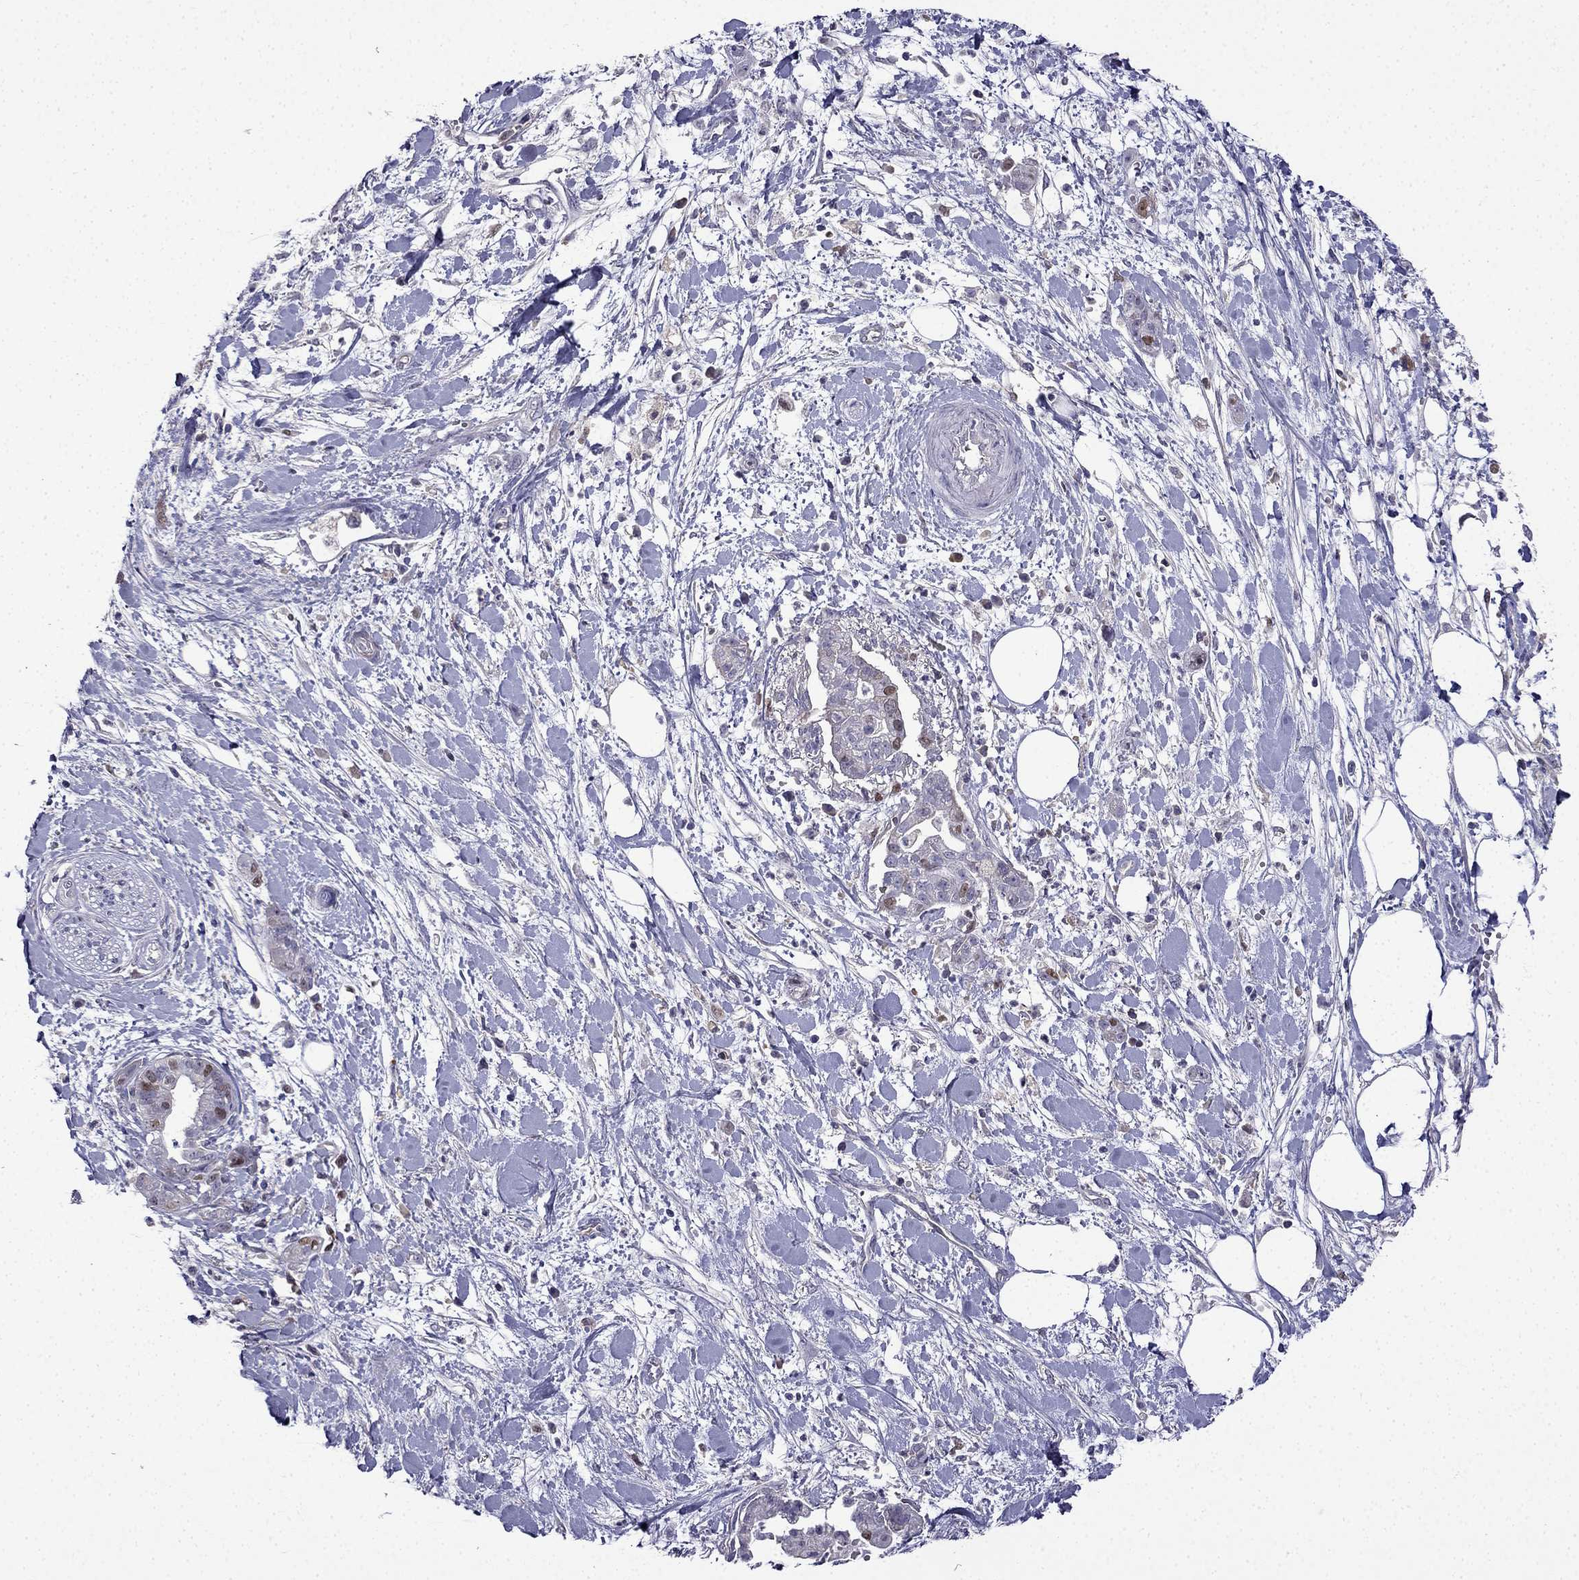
{"staining": {"intensity": "moderate", "quantity": "<25%", "location": "nuclear"}, "tissue": "pancreatic cancer", "cell_type": "Tumor cells", "image_type": "cancer", "snomed": [{"axis": "morphology", "description": "Normal tissue, NOS"}, {"axis": "morphology", "description": "Adenocarcinoma, NOS"}, {"axis": "topography", "description": "Lymph node"}, {"axis": "topography", "description": "Pancreas"}], "caption": "Pancreatic adenocarcinoma tissue displays moderate nuclear staining in about <25% of tumor cells", "gene": "UHRF1", "patient": {"sex": "female", "age": 58}}